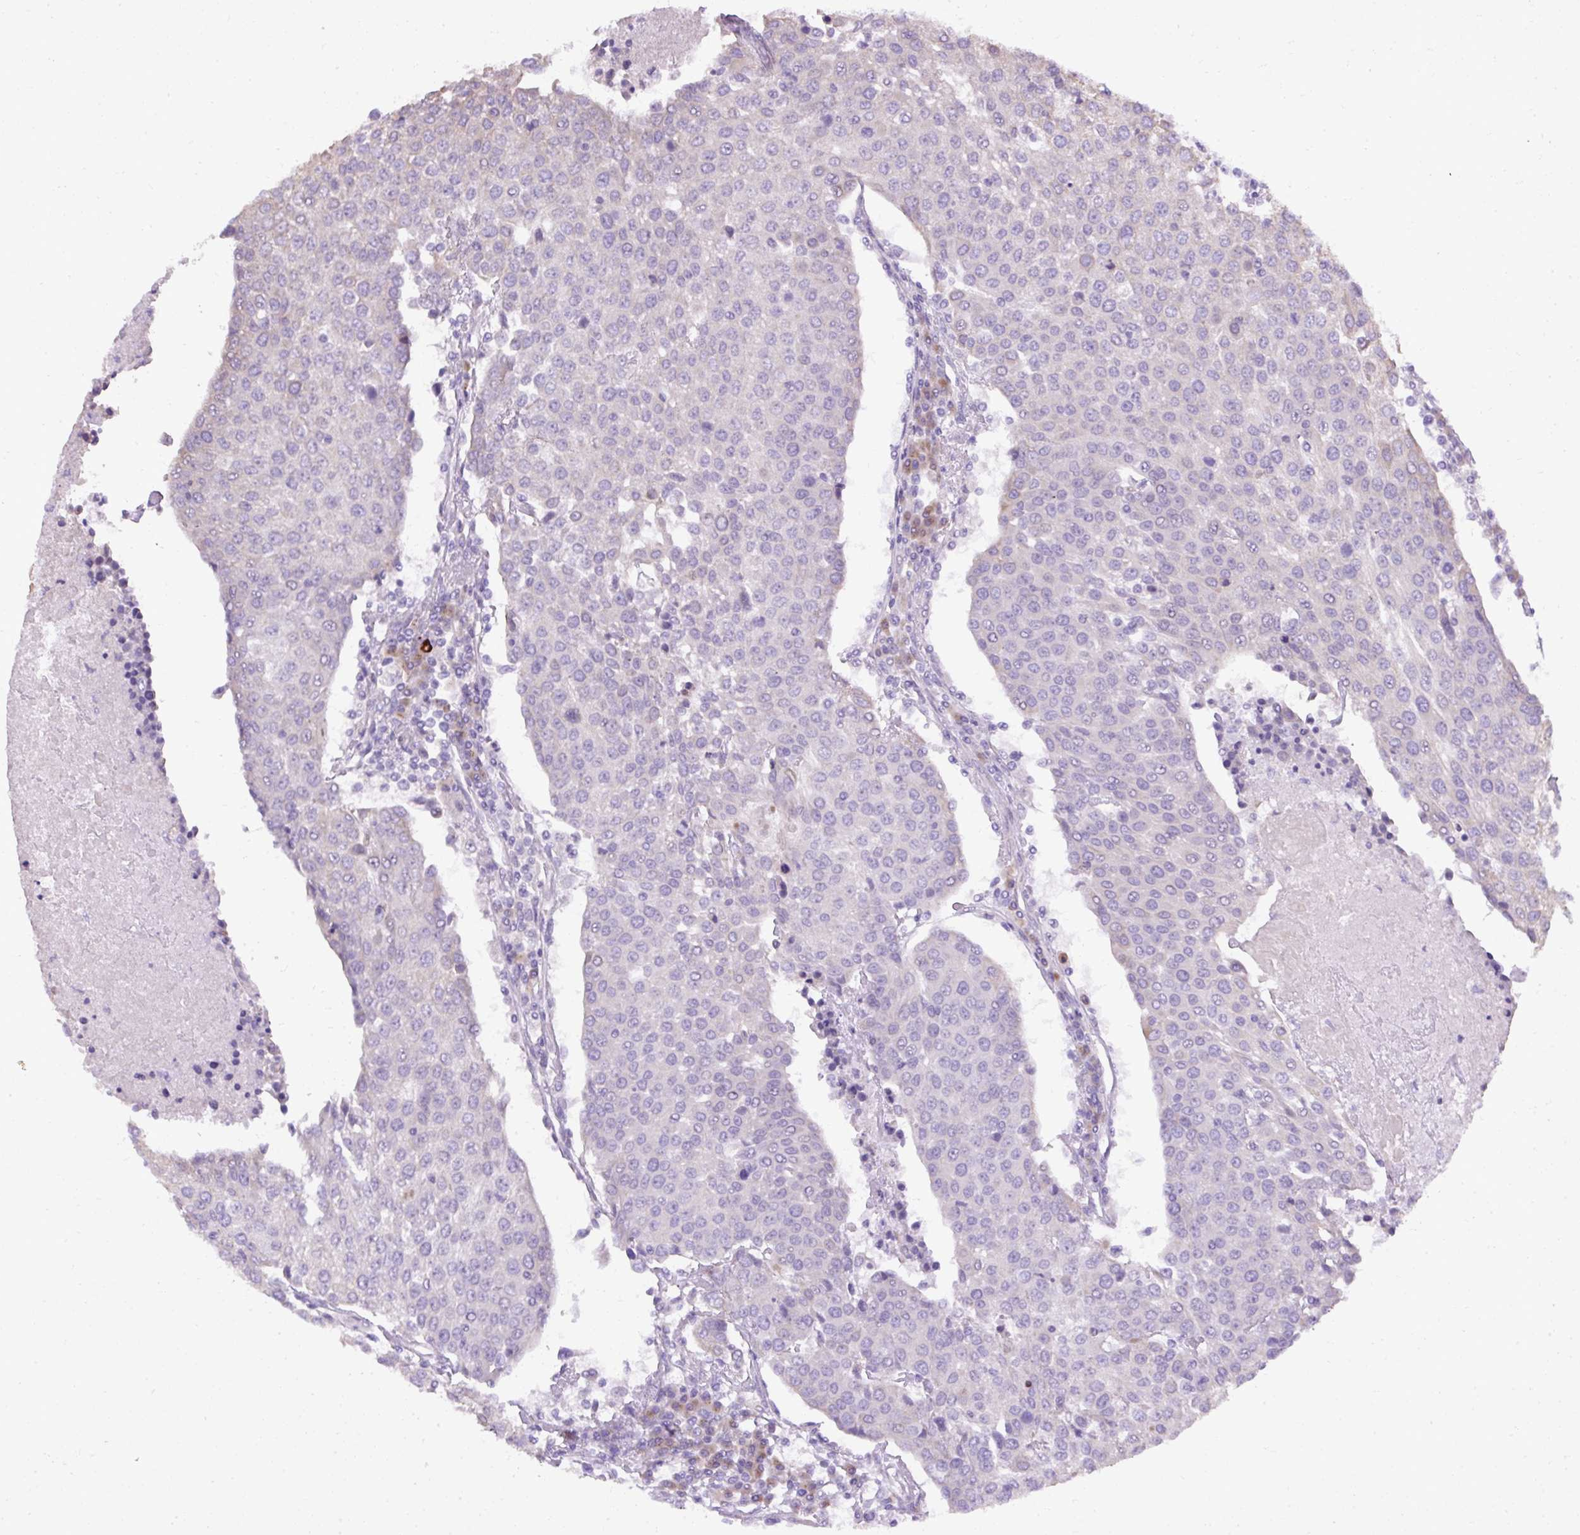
{"staining": {"intensity": "negative", "quantity": "none", "location": "none"}, "tissue": "urothelial cancer", "cell_type": "Tumor cells", "image_type": "cancer", "snomed": [{"axis": "morphology", "description": "Urothelial carcinoma, High grade"}, {"axis": "topography", "description": "Urinary bladder"}], "caption": "Image shows no protein positivity in tumor cells of high-grade urothelial carcinoma tissue.", "gene": "FAM149A", "patient": {"sex": "female", "age": 85}}